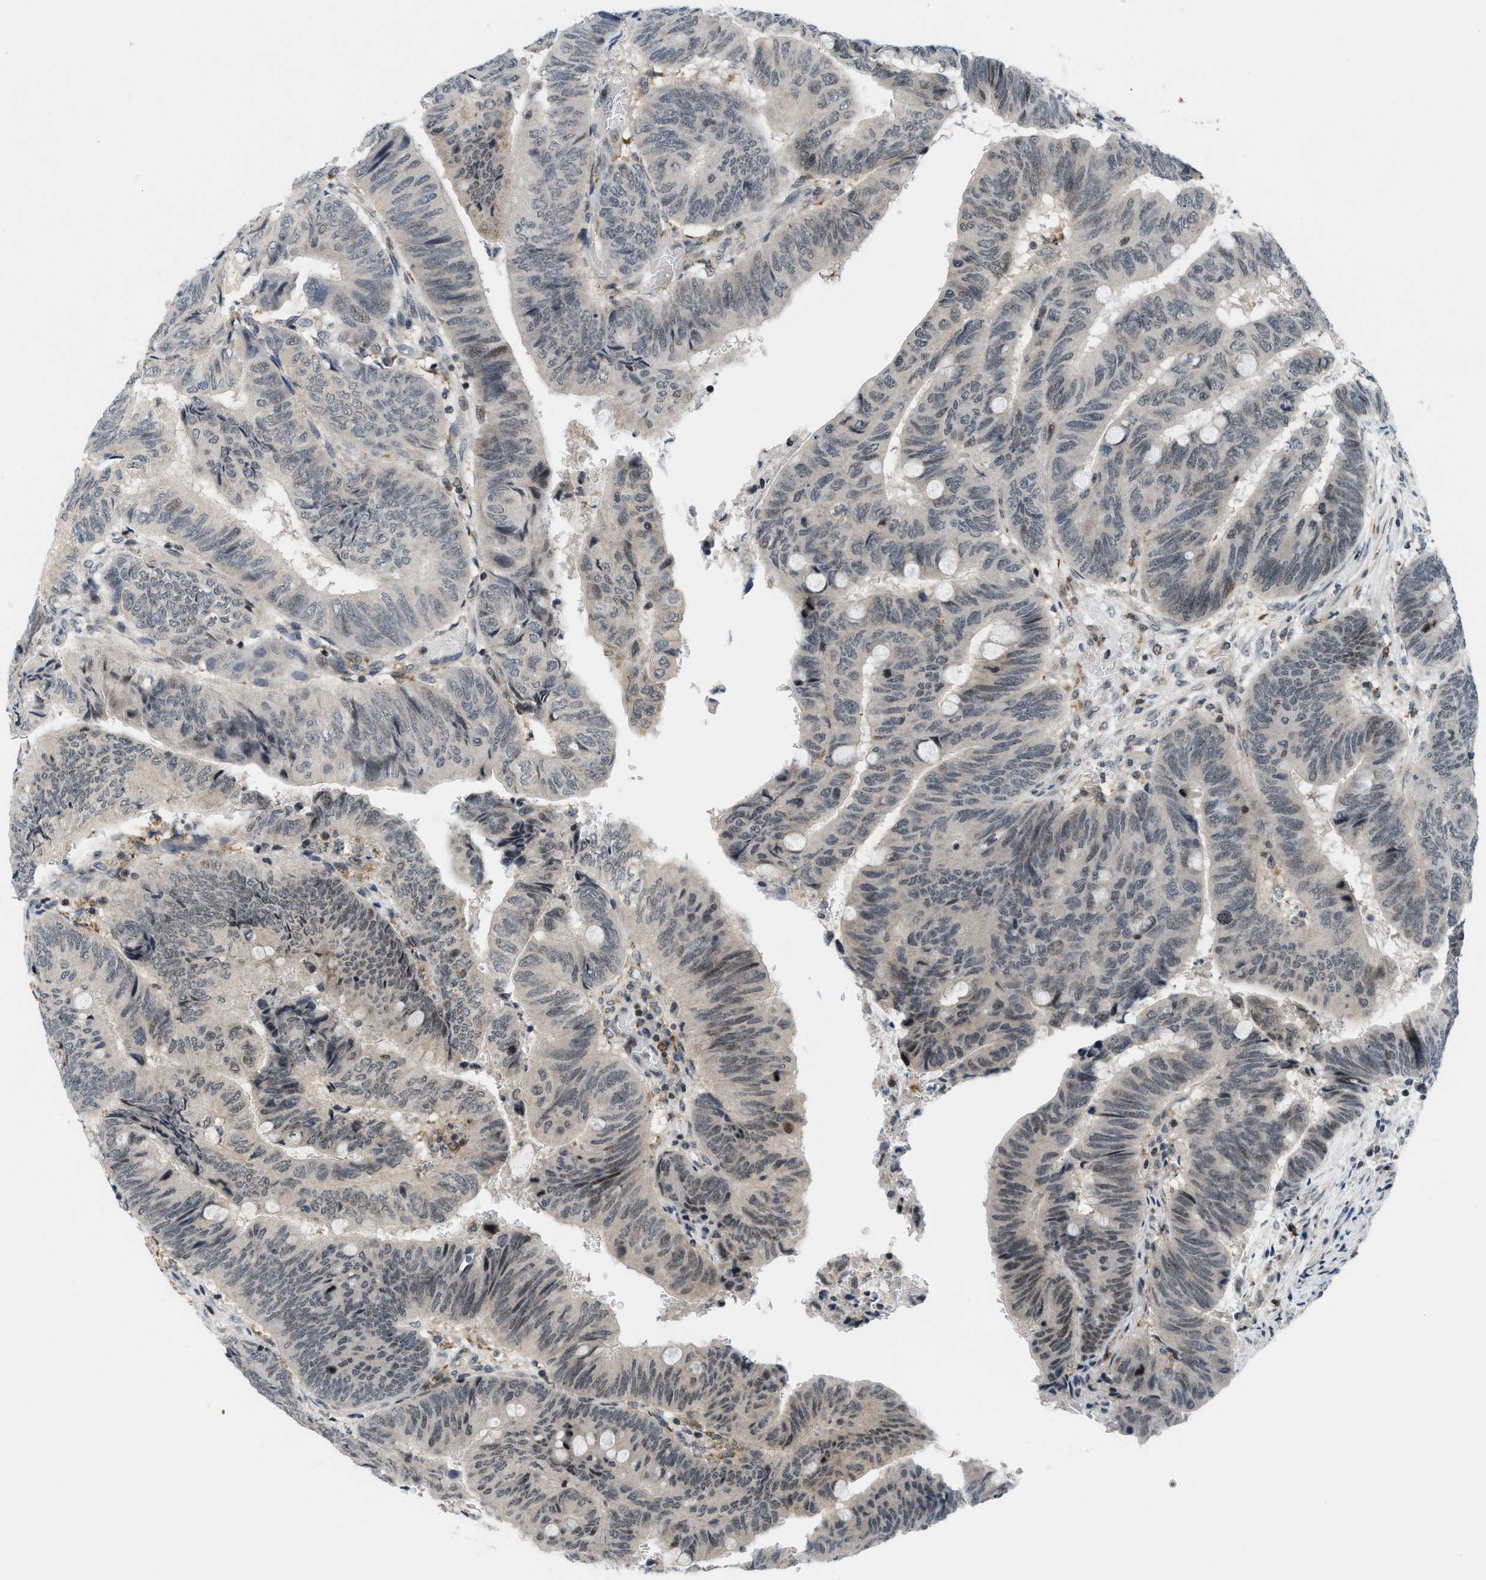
{"staining": {"intensity": "moderate", "quantity": "<25%", "location": "cytoplasmic/membranous"}, "tissue": "colorectal cancer", "cell_type": "Tumor cells", "image_type": "cancer", "snomed": [{"axis": "morphology", "description": "Normal tissue, NOS"}, {"axis": "morphology", "description": "Adenocarcinoma, NOS"}, {"axis": "topography", "description": "Rectum"}, {"axis": "topography", "description": "Peripheral nerve tissue"}], "caption": "Protein expression analysis of colorectal adenocarcinoma exhibits moderate cytoplasmic/membranous staining in about <25% of tumor cells.", "gene": "ING1", "patient": {"sex": "male", "age": 92}}